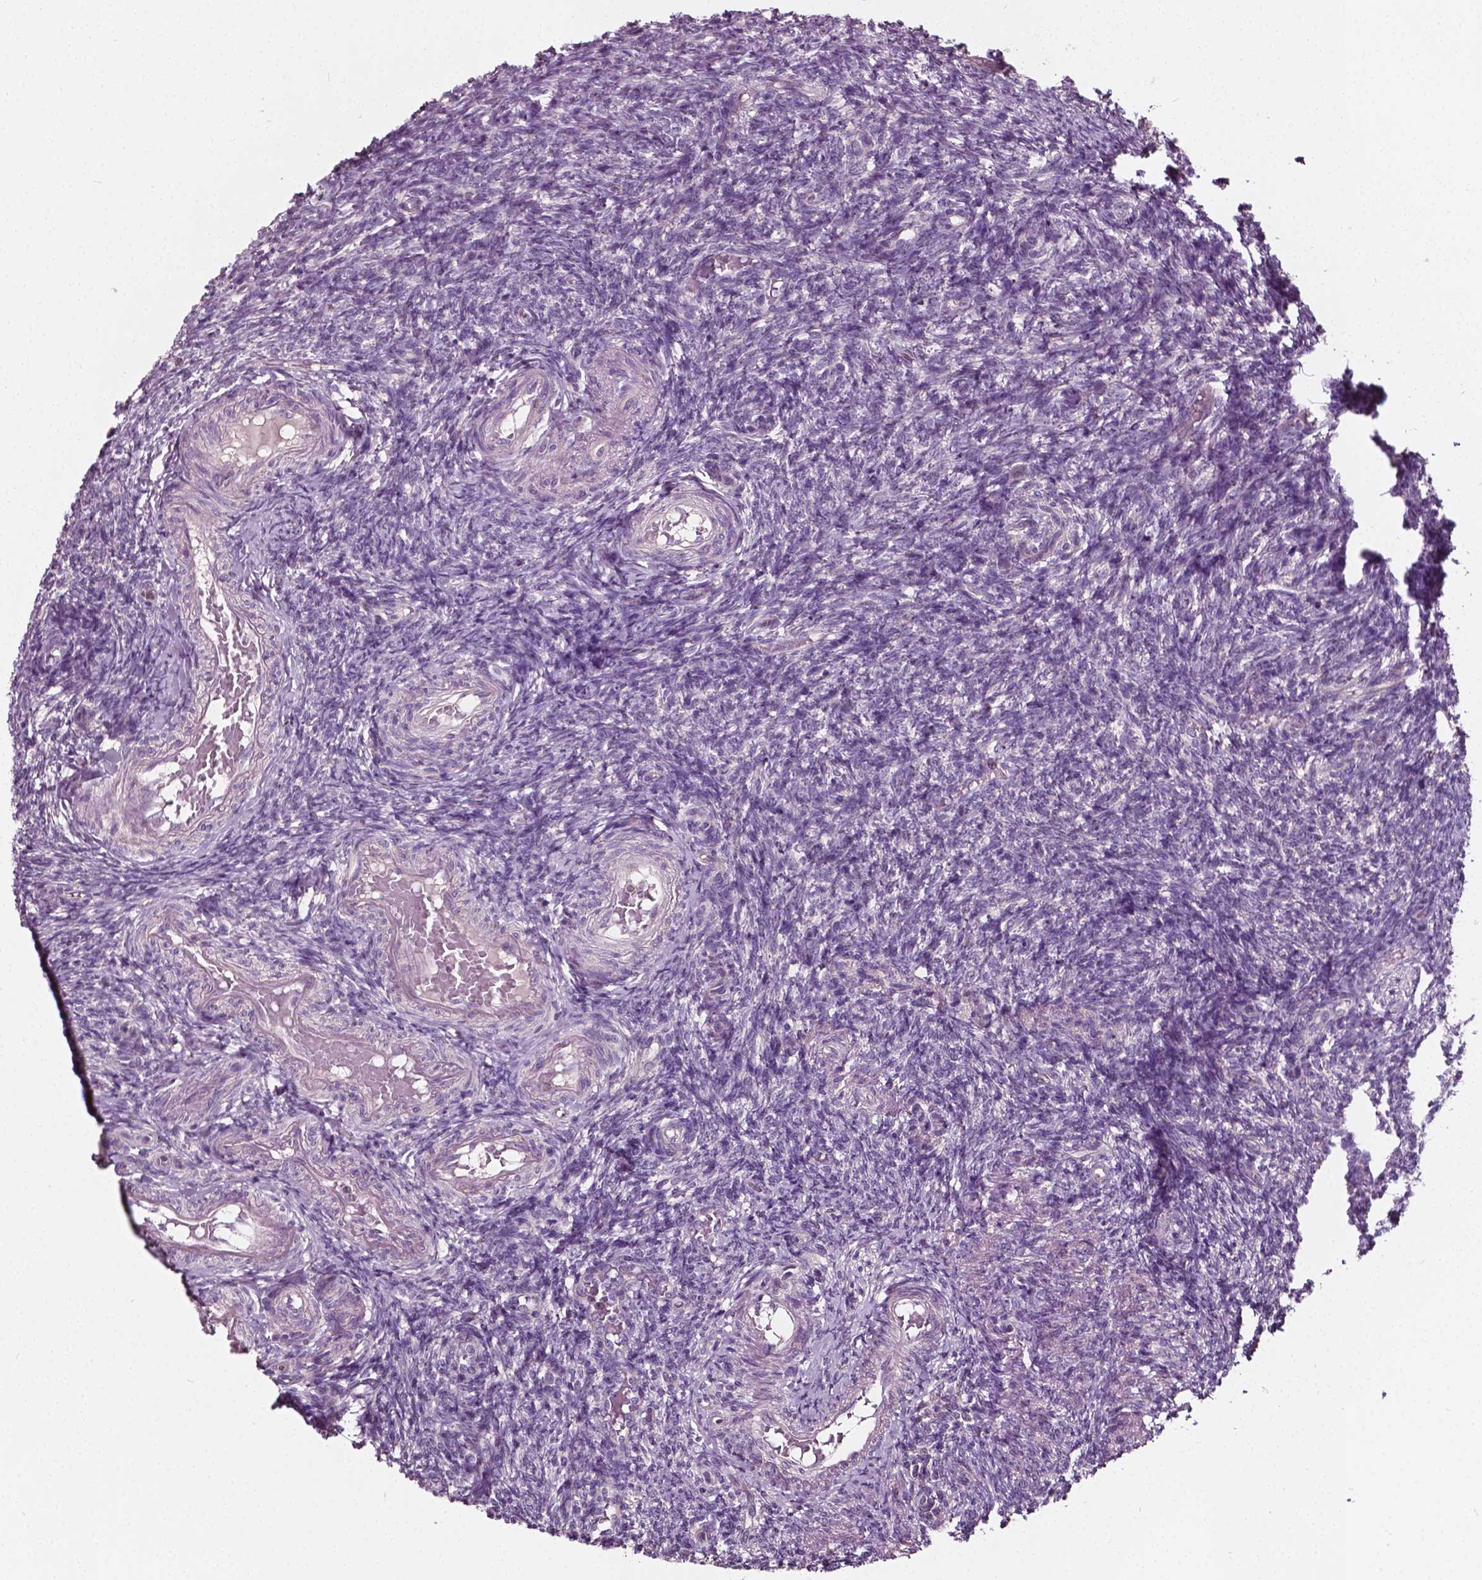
{"staining": {"intensity": "weak", "quantity": ">75%", "location": "cytoplasmic/membranous"}, "tissue": "ovary", "cell_type": "Follicle cells", "image_type": "normal", "snomed": [{"axis": "morphology", "description": "Normal tissue, NOS"}, {"axis": "topography", "description": "Ovary"}], "caption": "DAB (3,3'-diaminobenzidine) immunohistochemical staining of benign ovary reveals weak cytoplasmic/membranous protein positivity in about >75% of follicle cells. The protein of interest is shown in brown color, while the nuclei are stained blue.", "gene": "ODF3L2", "patient": {"sex": "female", "age": 39}}